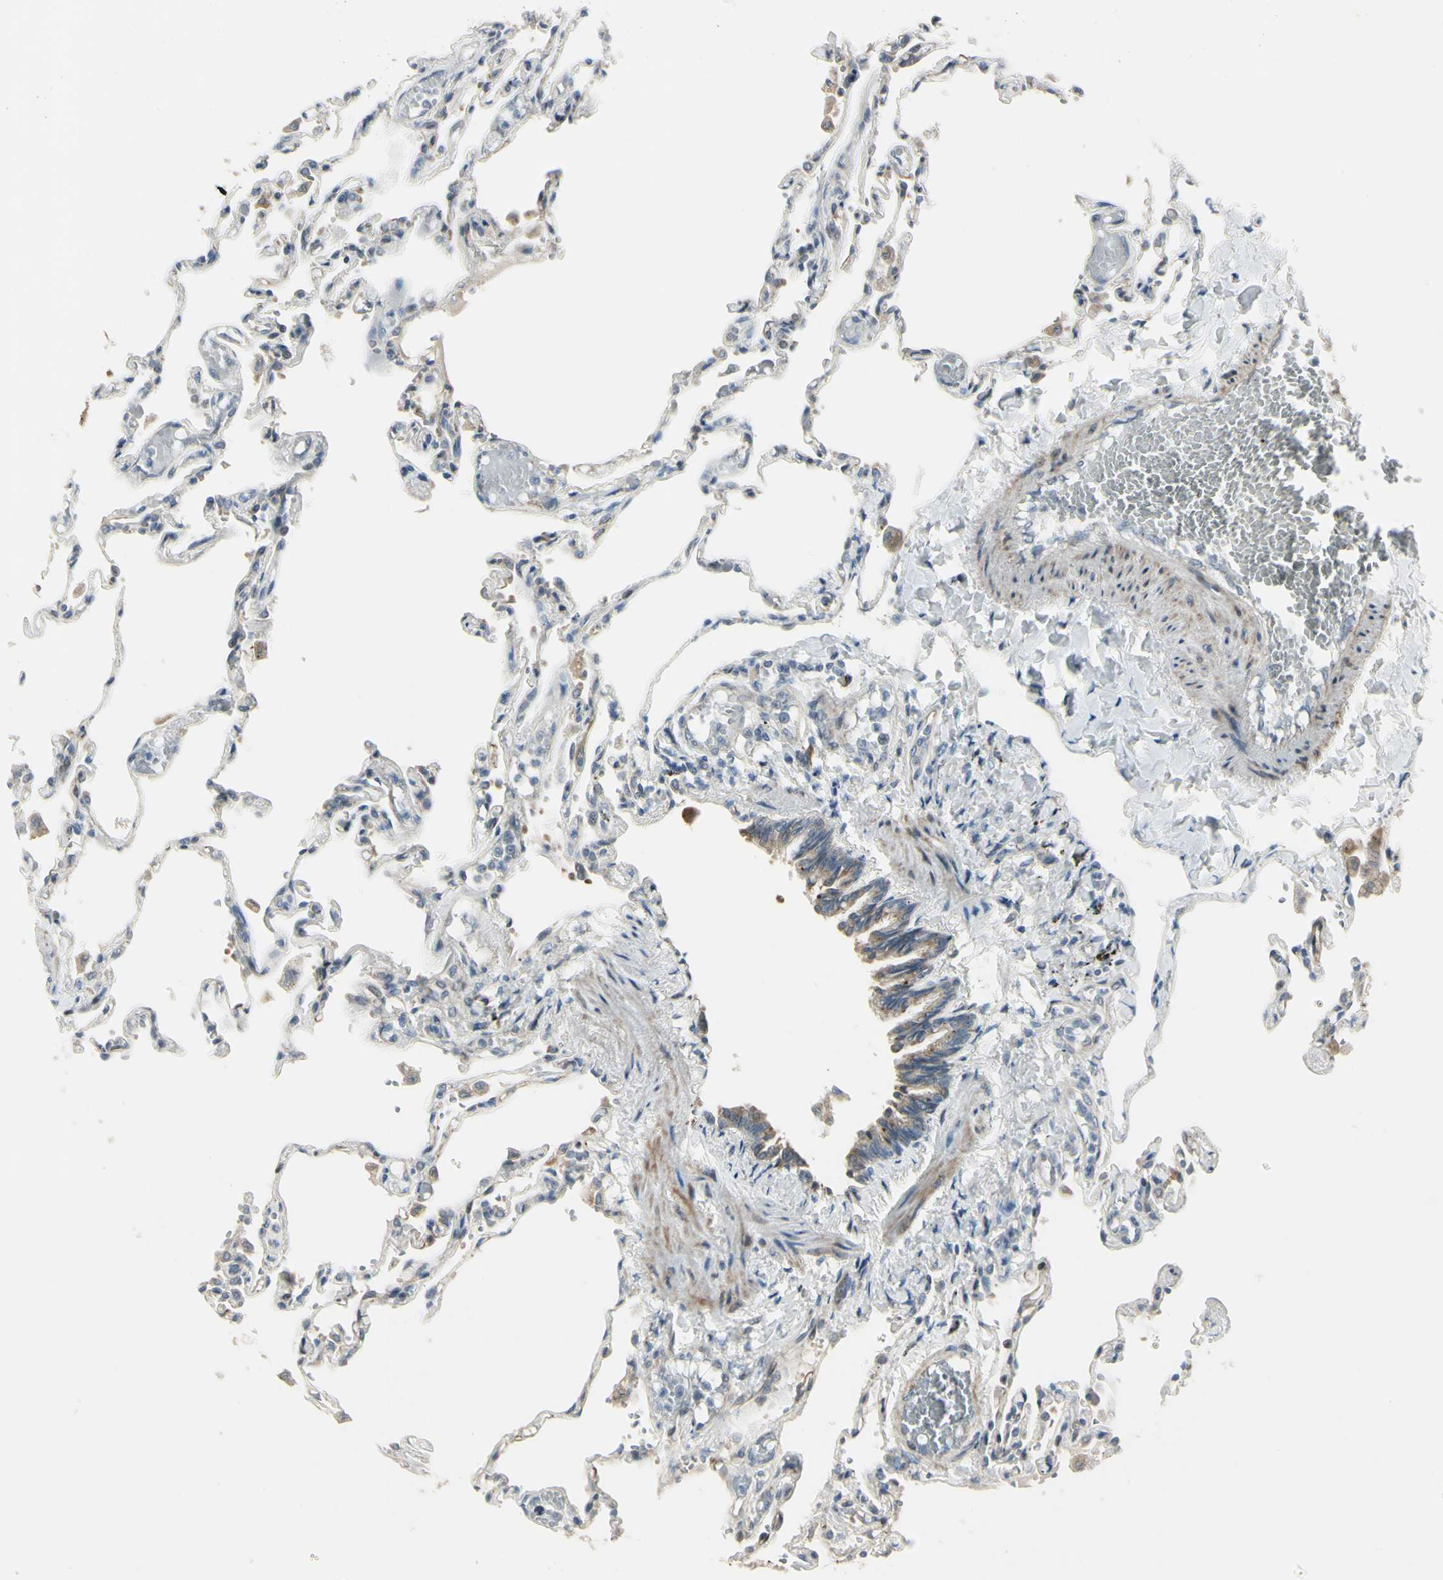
{"staining": {"intensity": "weak", "quantity": "25%-75%", "location": "cytoplasmic/membranous"}, "tissue": "lung", "cell_type": "Alveolar cells", "image_type": "normal", "snomed": [{"axis": "morphology", "description": "Normal tissue, NOS"}, {"axis": "topography", "description": "Lung"}], "caption": "Protein staining demonstrates weak cytoplasmic/membranous expression in about 25%-75% of alveolar cells in normal lung.", "gene": "NDFIP1", "patient": {"sex": "male", "age": 21}}